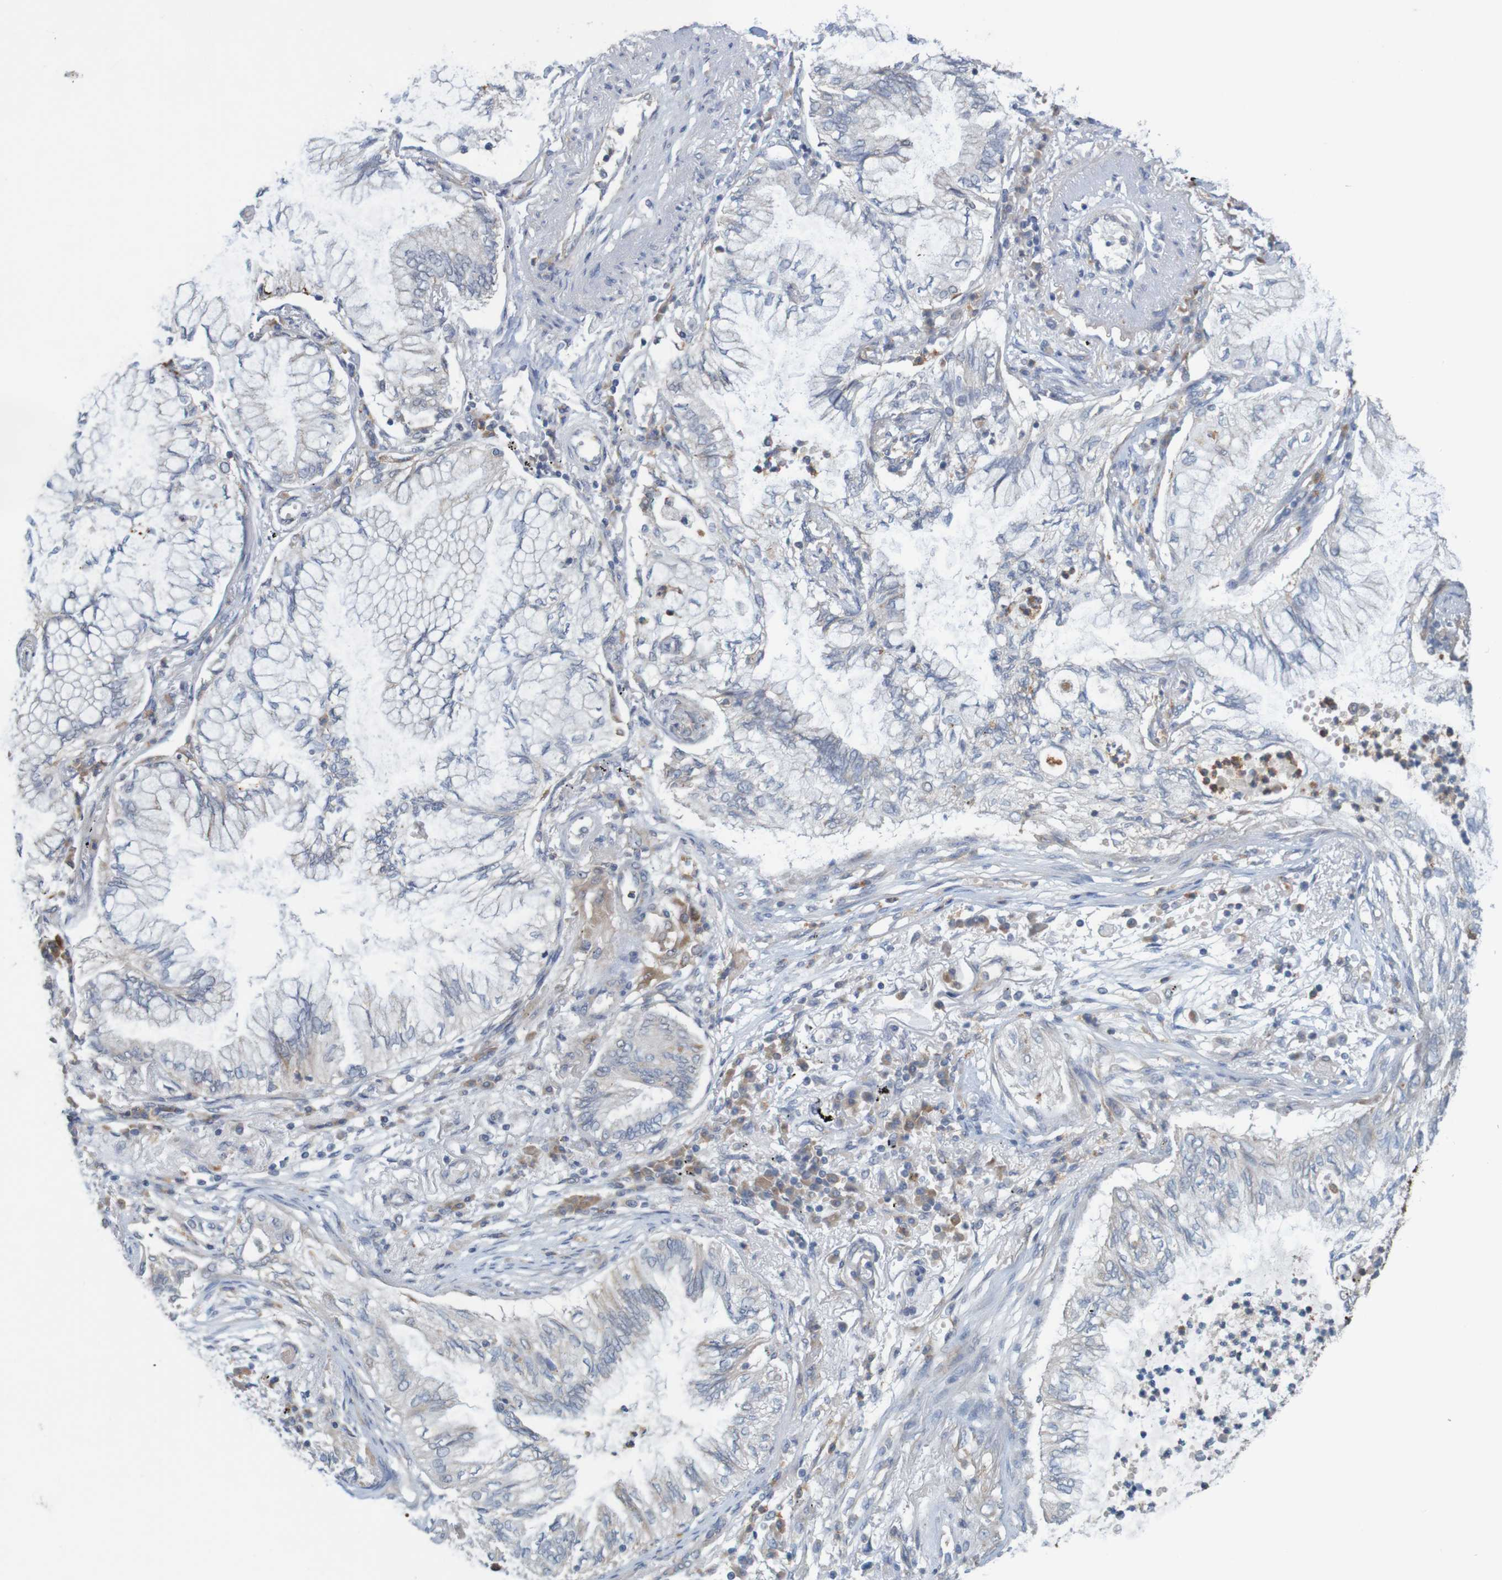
{"staining": {"intensity": "negative", "quantity": "none", "location": "none"}, "tissue": "lung cancer", "cell_type": "Tumor cells", "image_type": "cancer", "snomed": [{"axis": "morphology", "description": "Normal tissue, NOS"}, {"axis": "morphology", "description": "Adenocarcinoma, NOS"}, {"axis": "topography", "description": "Bronchus"}, {"axis": "topography", "description": "Lung"}], "caption": "Tumor cells show no significant staining in lung cancer (adenocarcinoma). (Stains: DAB immunohistochemistry (IHC) with hematoxylin counter stain, Microscopy: brightfield microscopy at high magnification).", "gene": "NAV2", "patient": {"sex": "female", "age": 70}}